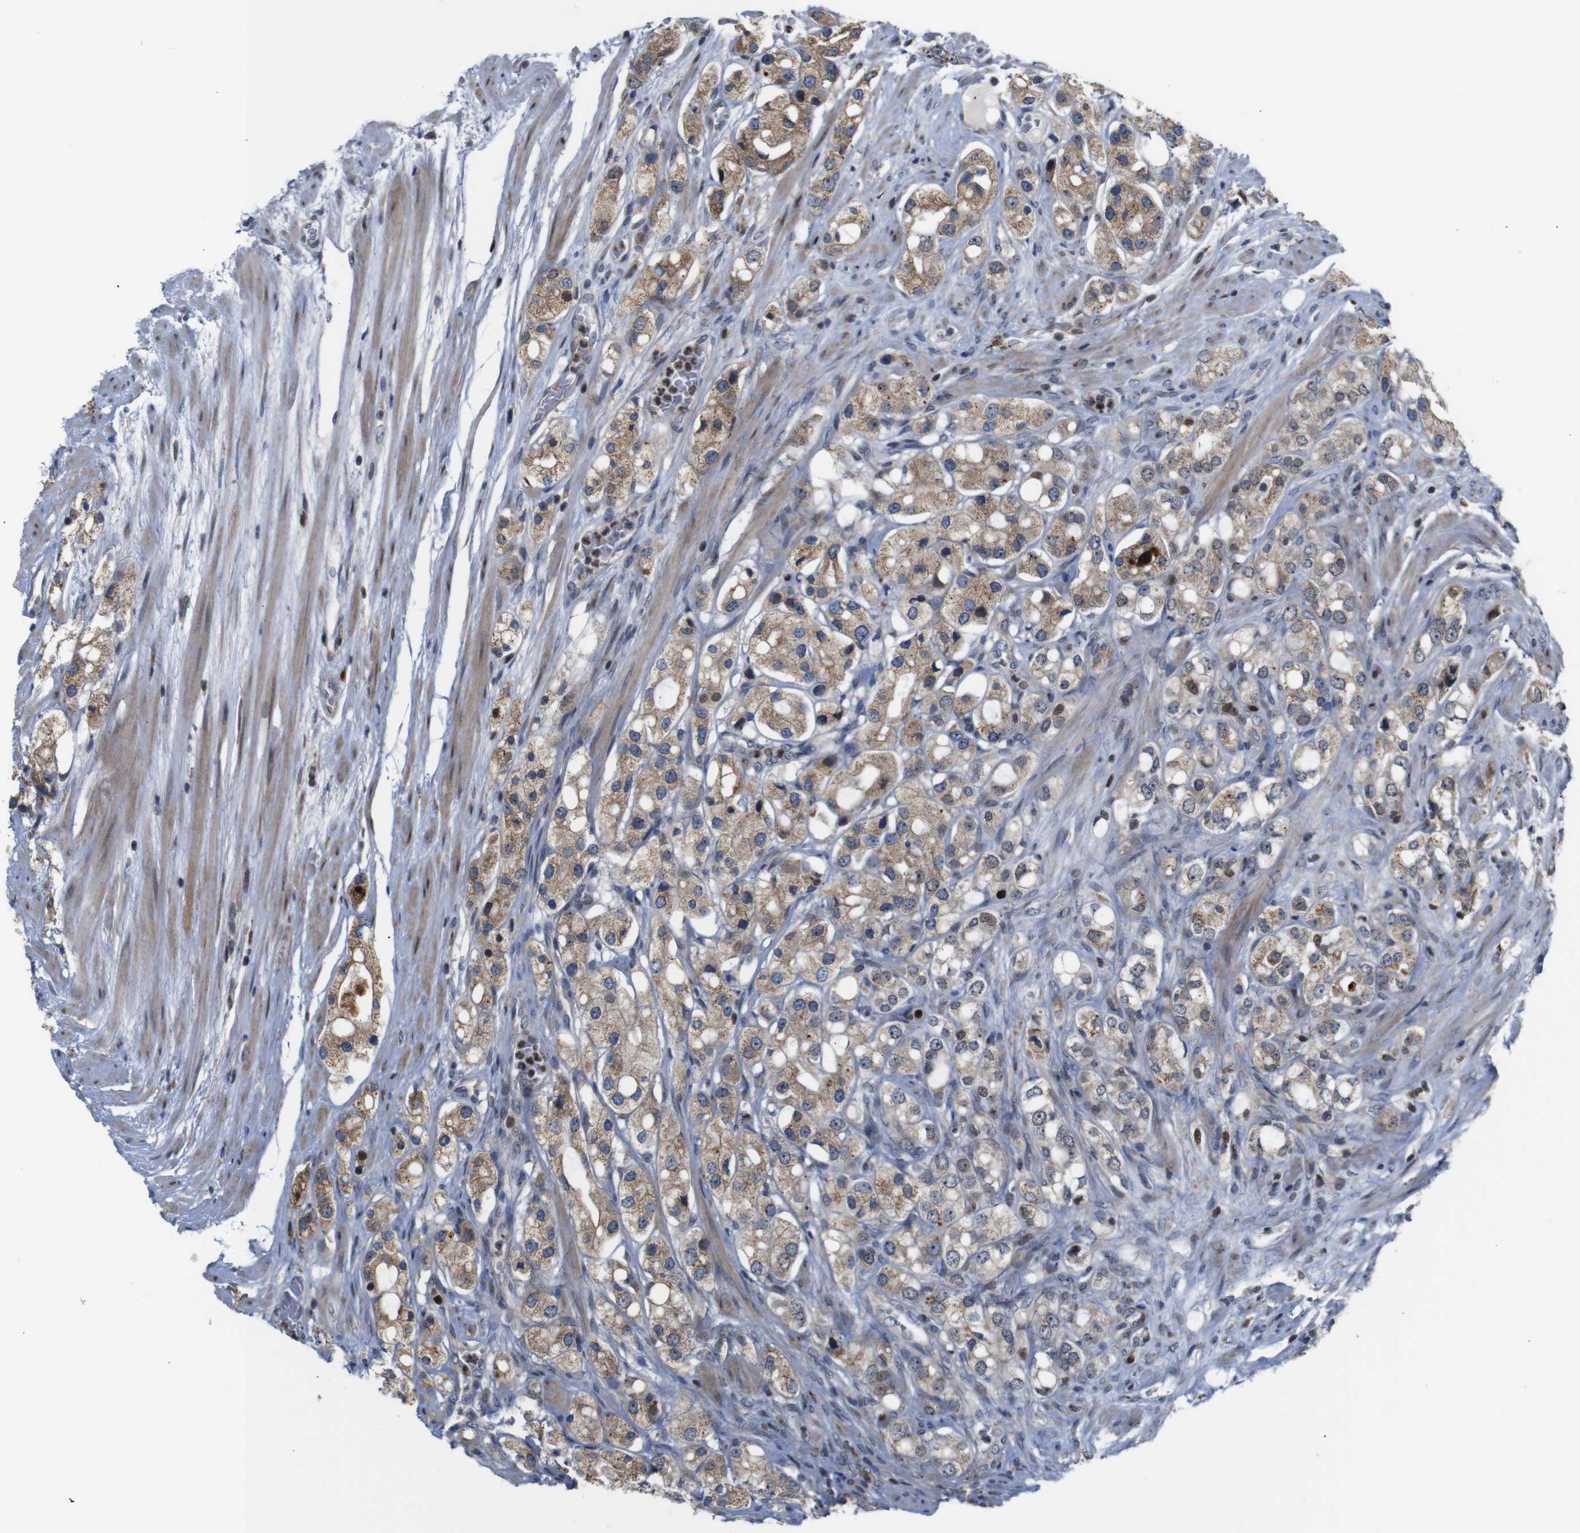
{"staining": {"intensity": "moderate", "quantity": ">75%", "location": "cytoplasmic/membranous"}, "tissue": "prostate cancer", "cell_type": "Tumor cells", "image_type": "cancer", "snomed": [{"axis": "morphology", "description": "Adenocarcinoma, High grade"}, {"axis": "topography", "description": "Prostate"}], "caption": "Immunohistochemistry image of human prostate cancer stained for a protein (brown), which reveals medium levels of moderate cytoplasmic/membranous positivity in approximately >75% of tumor cells.", "gene": "PTPN1", "patient": {"sex": "male", "age": 65}}